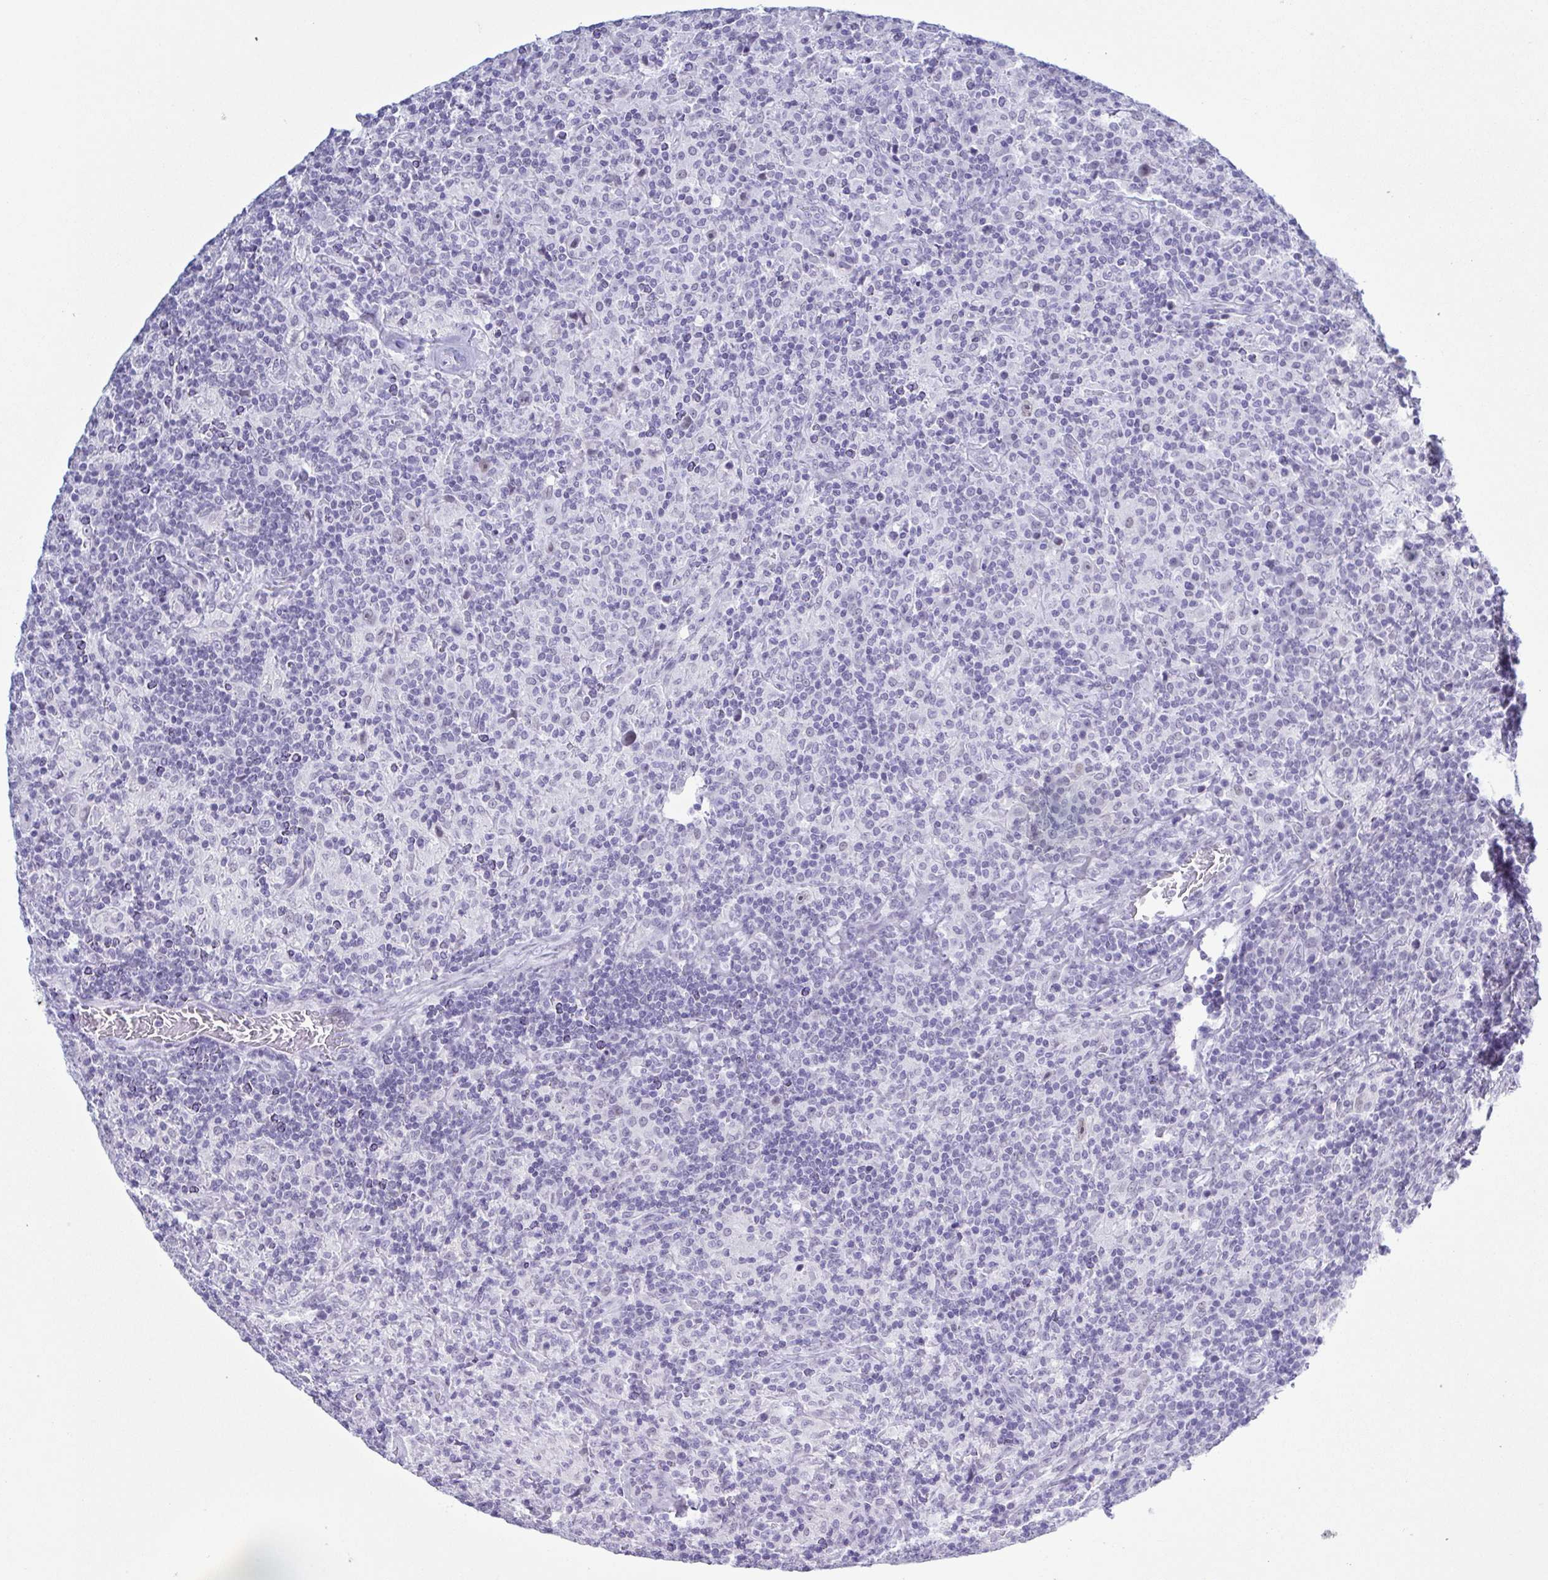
{"staining": {"intensity": "negative", "quantity": "none", "location": "none"}, "tissue": "lymphoma", "cell_type": "Tumor cells", "image_type": "cancer", "snomed": [{"axis": "morphology", "description": "Hodgkin's disease, NOS"}, {"axis": "topography", "description": "Lymph node"}], "caption": "This is a micrograph of immunohistochemistry (IHC) staining of lymphoma, which shows no positivity in tumor cells.", "gene": "SUGP2", "patient": {"sex": "male", "age": 70}}